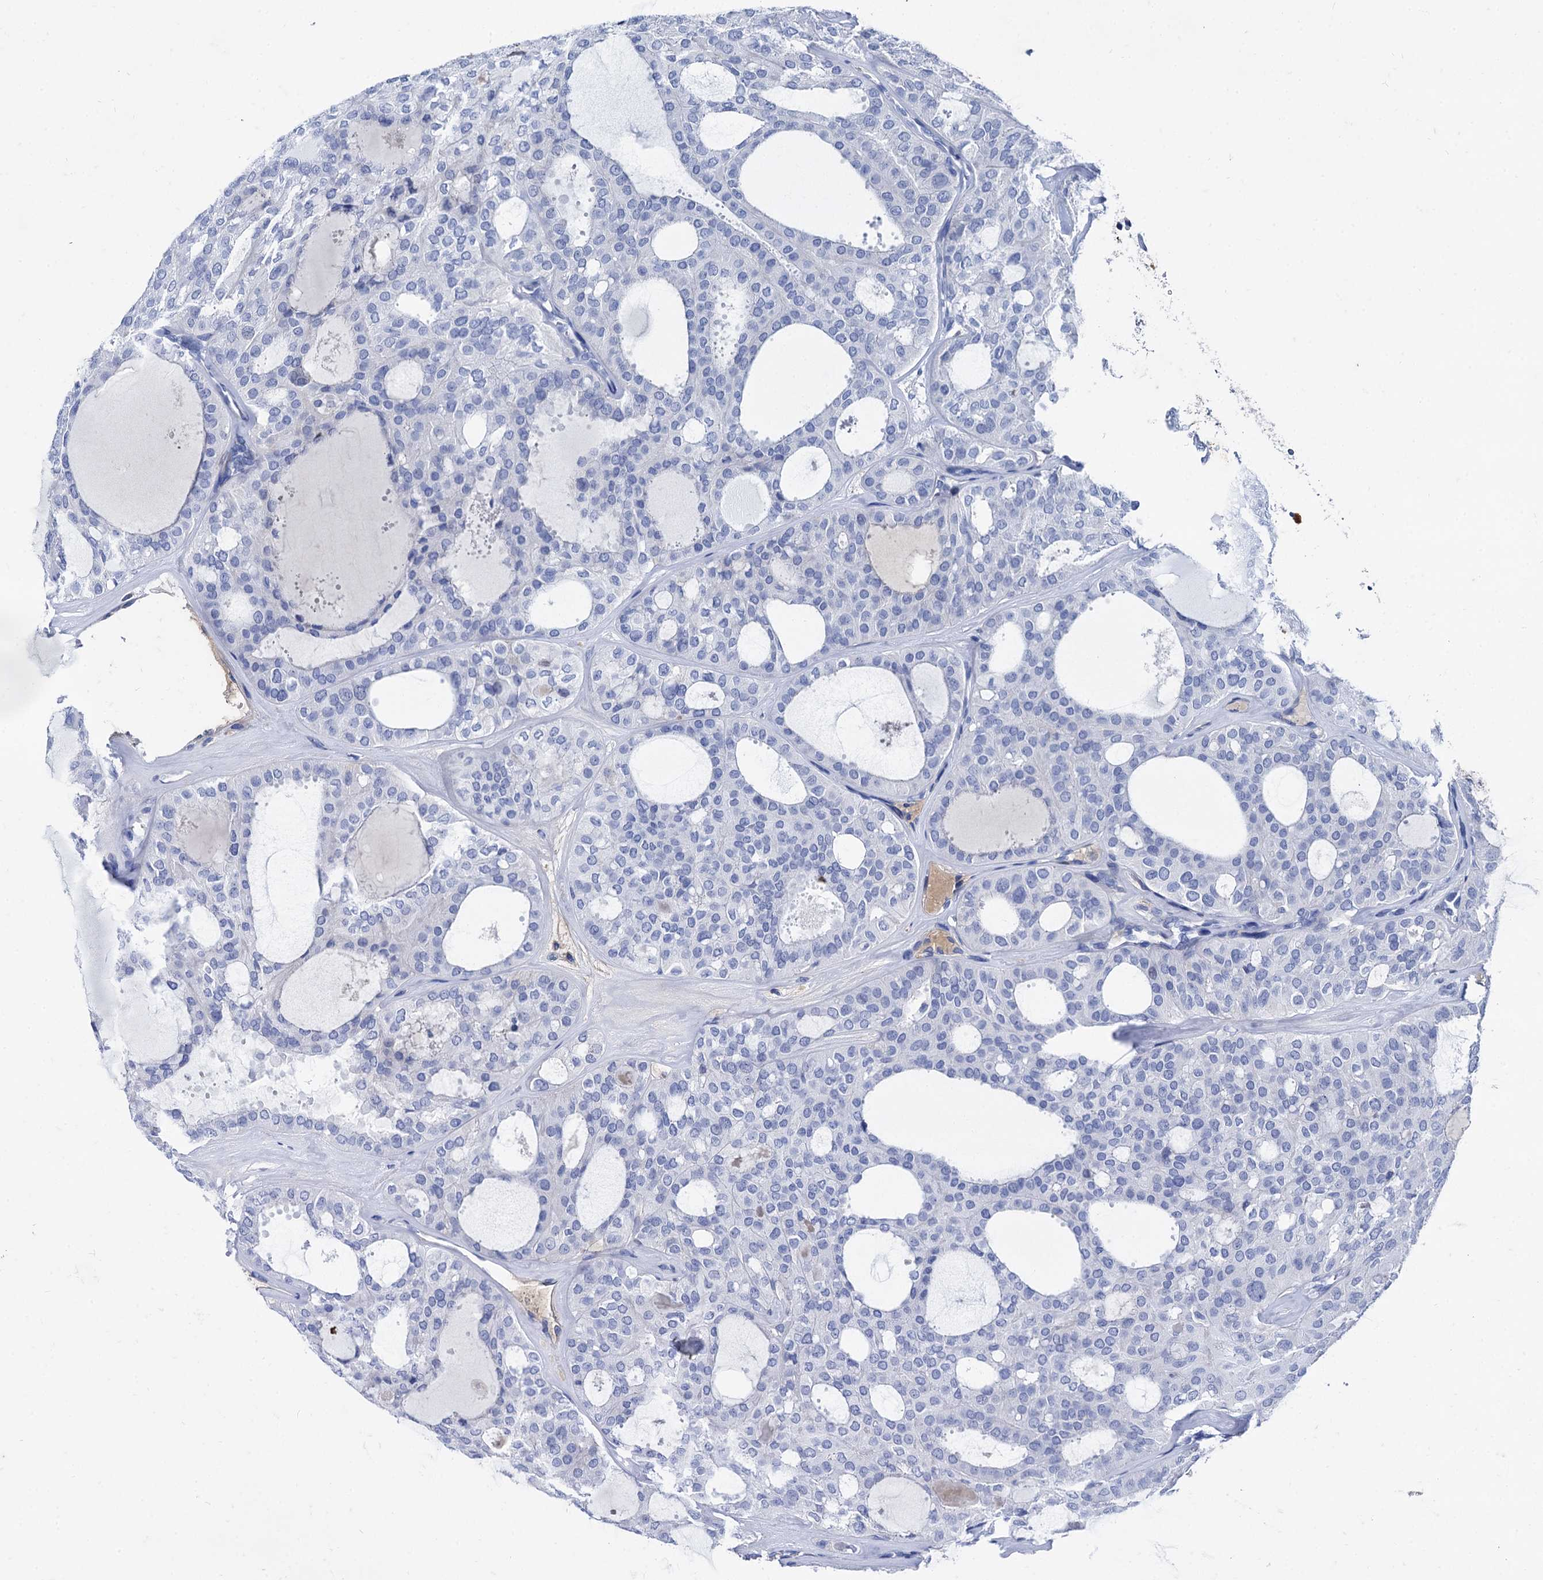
{"staining": {"intensity": "negative", "quantity": "none", "location": "none"}, "tissue": "thyroid cancer", "cell_type": "Tumor cells", "image_type": "cancer", "snomed": [{"axis": "morphology", "description": "Follicular adenoma carcinoma, NOS"}, {"axis": "topography", "description": "Thyroid gland"}], "caption": "A micrograph of follicular adenoma carcinoma (thyroid) stained for a protein displays no brown staining in tumor cells.", "gene": "TMEM72", "patient": {"sex": "male", "age": 75}}